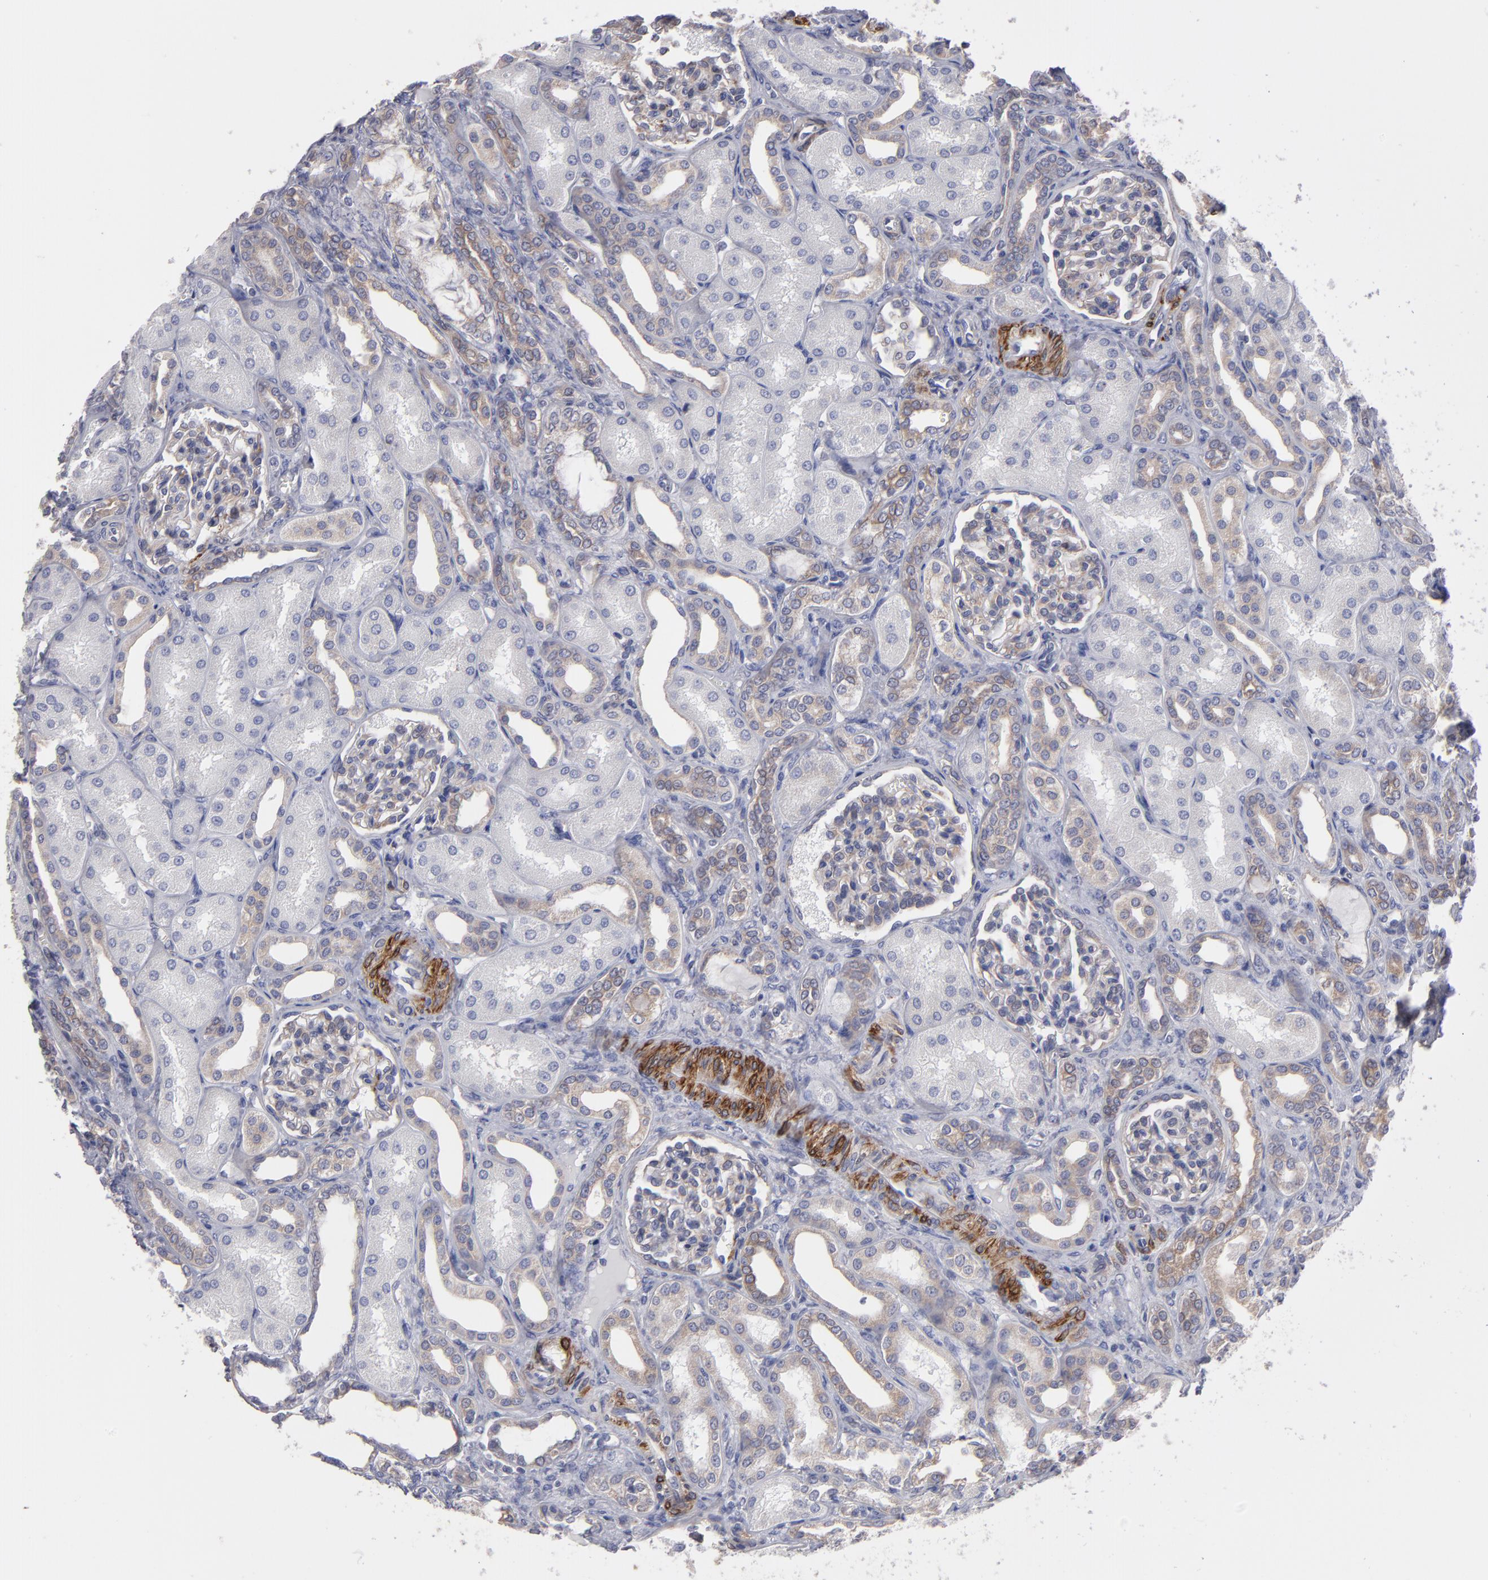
{"staining": {"intensity": "moderate", "quantity": ">75%", "location": "cytoplasmic/membranous"}, "tissue": "kidney", "cell_type": "Cells in glomeruli", "image_type": "normal", "snomed": [{"axis": "morphology", "description": "Normal tissue, NOS"}, {"axis": "topography", "description": "Kidney"}], "caption": "Cells in glomeruli demonstrate medium levels of moderate cytoplasmic/membranous staining in approximately >75% of cells in benign kidney. The protein of interest is stained brown, and the nuclei are stained in blue (DAB (3,3'-diaminobenzidine) IHC with brightfield microscopy, high magnification).", "gene": "SLMAP", "patient": {"sex": "male", "age": 7}}